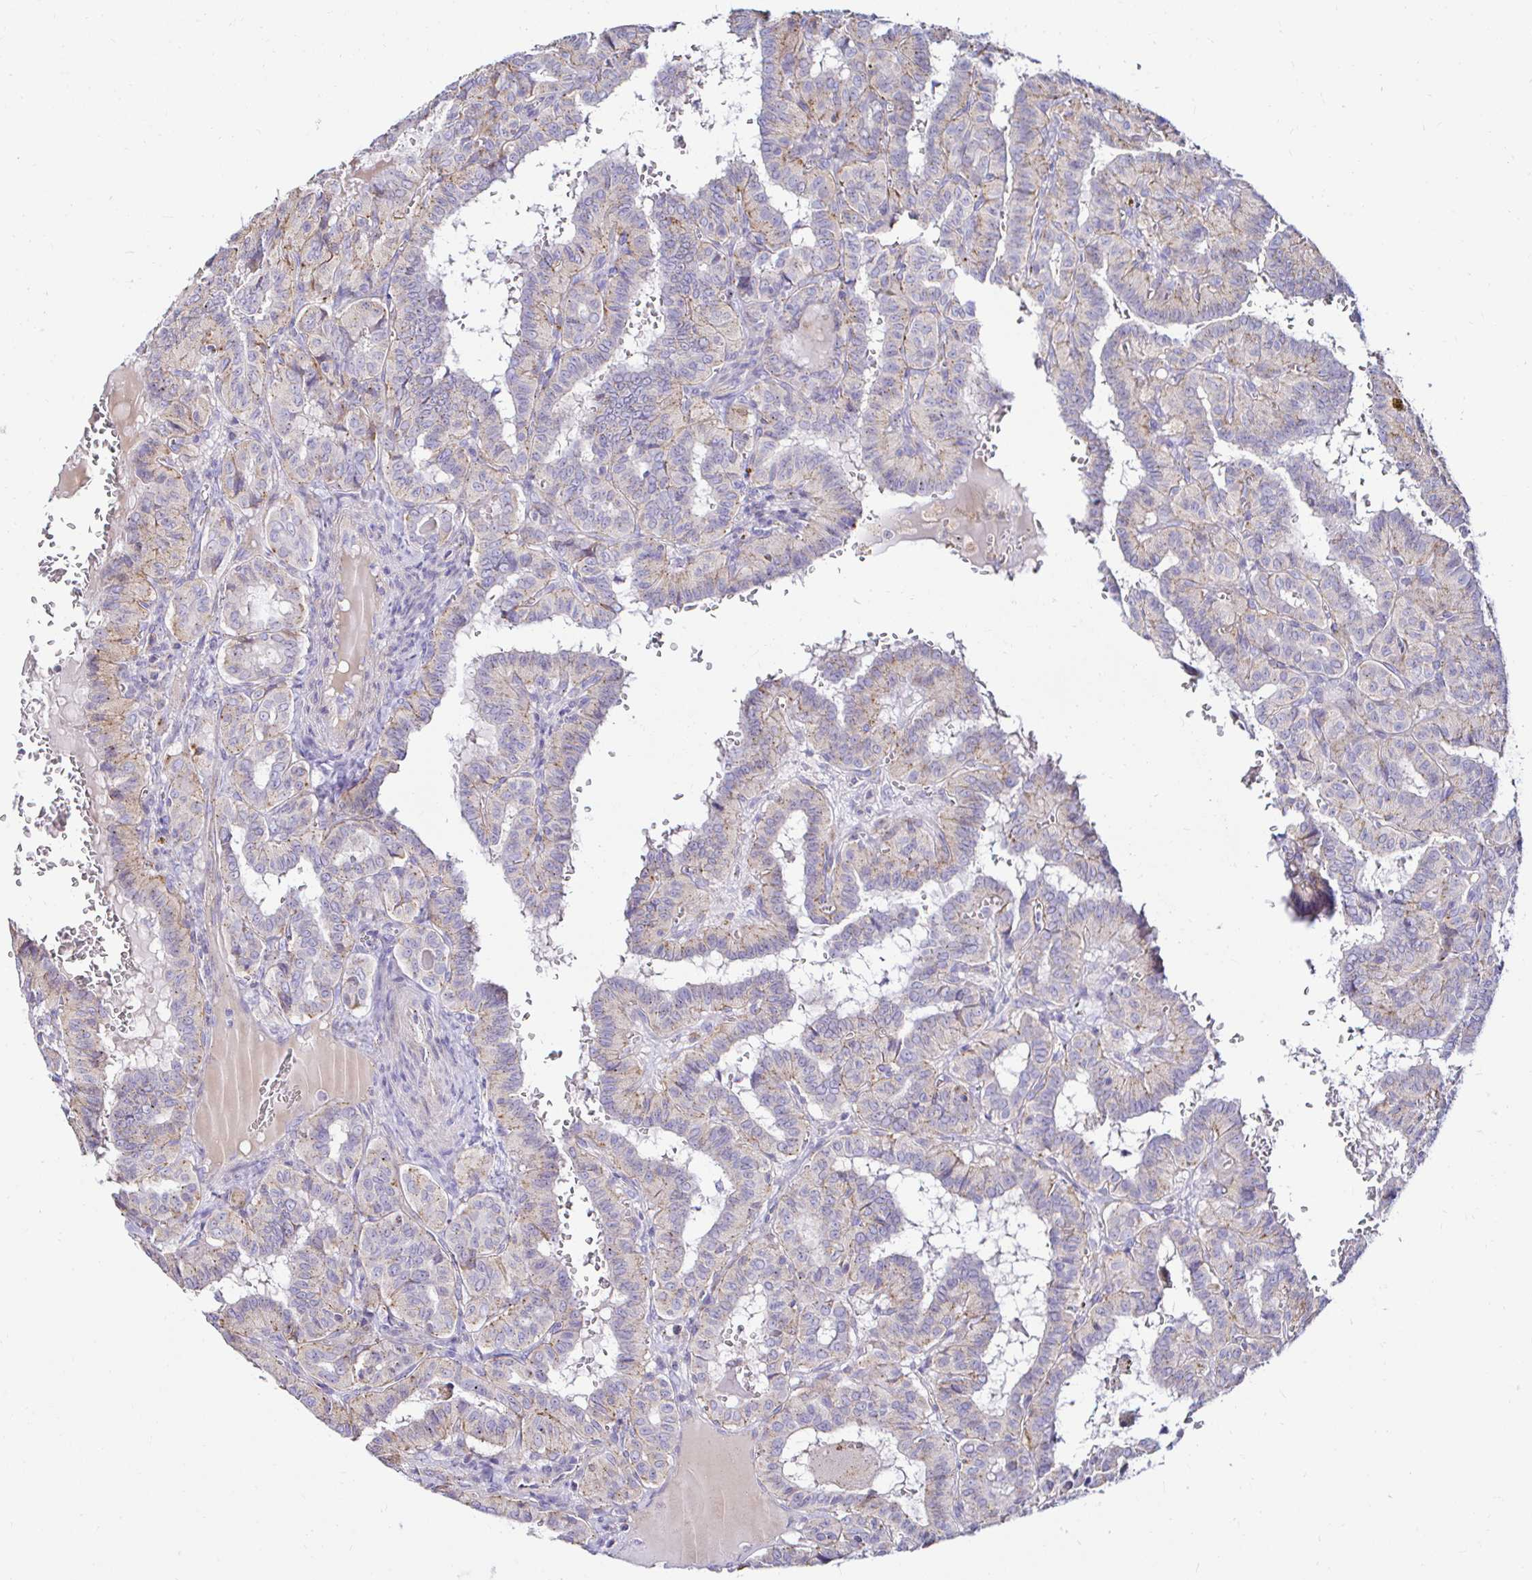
{"staining": {"intensity": "weak", "quantity": "25%-75%", "location": "cytoplasmic/membranous"}, "tissue": "thyroid cancer", "cell_type": "Tumor cells", "image_type": "cancer", "snomed": [{"axis": "morphology", "description": "Papillary adenocarcinoma, NOS"}, {"axis": "topography", "description": "Thyroid gland"}], "caption": "Immunohistochemistry (IHC) image of human thyroid cancer (papillary adenocarcinoma) stained for a protein (brown), which reveals low levels of weak cytoplasmic/membranous positivity in approximately 25%-75% of tumor cells.", "gene": "GALNS", "patient": {"sex": "female", "age": 21}}